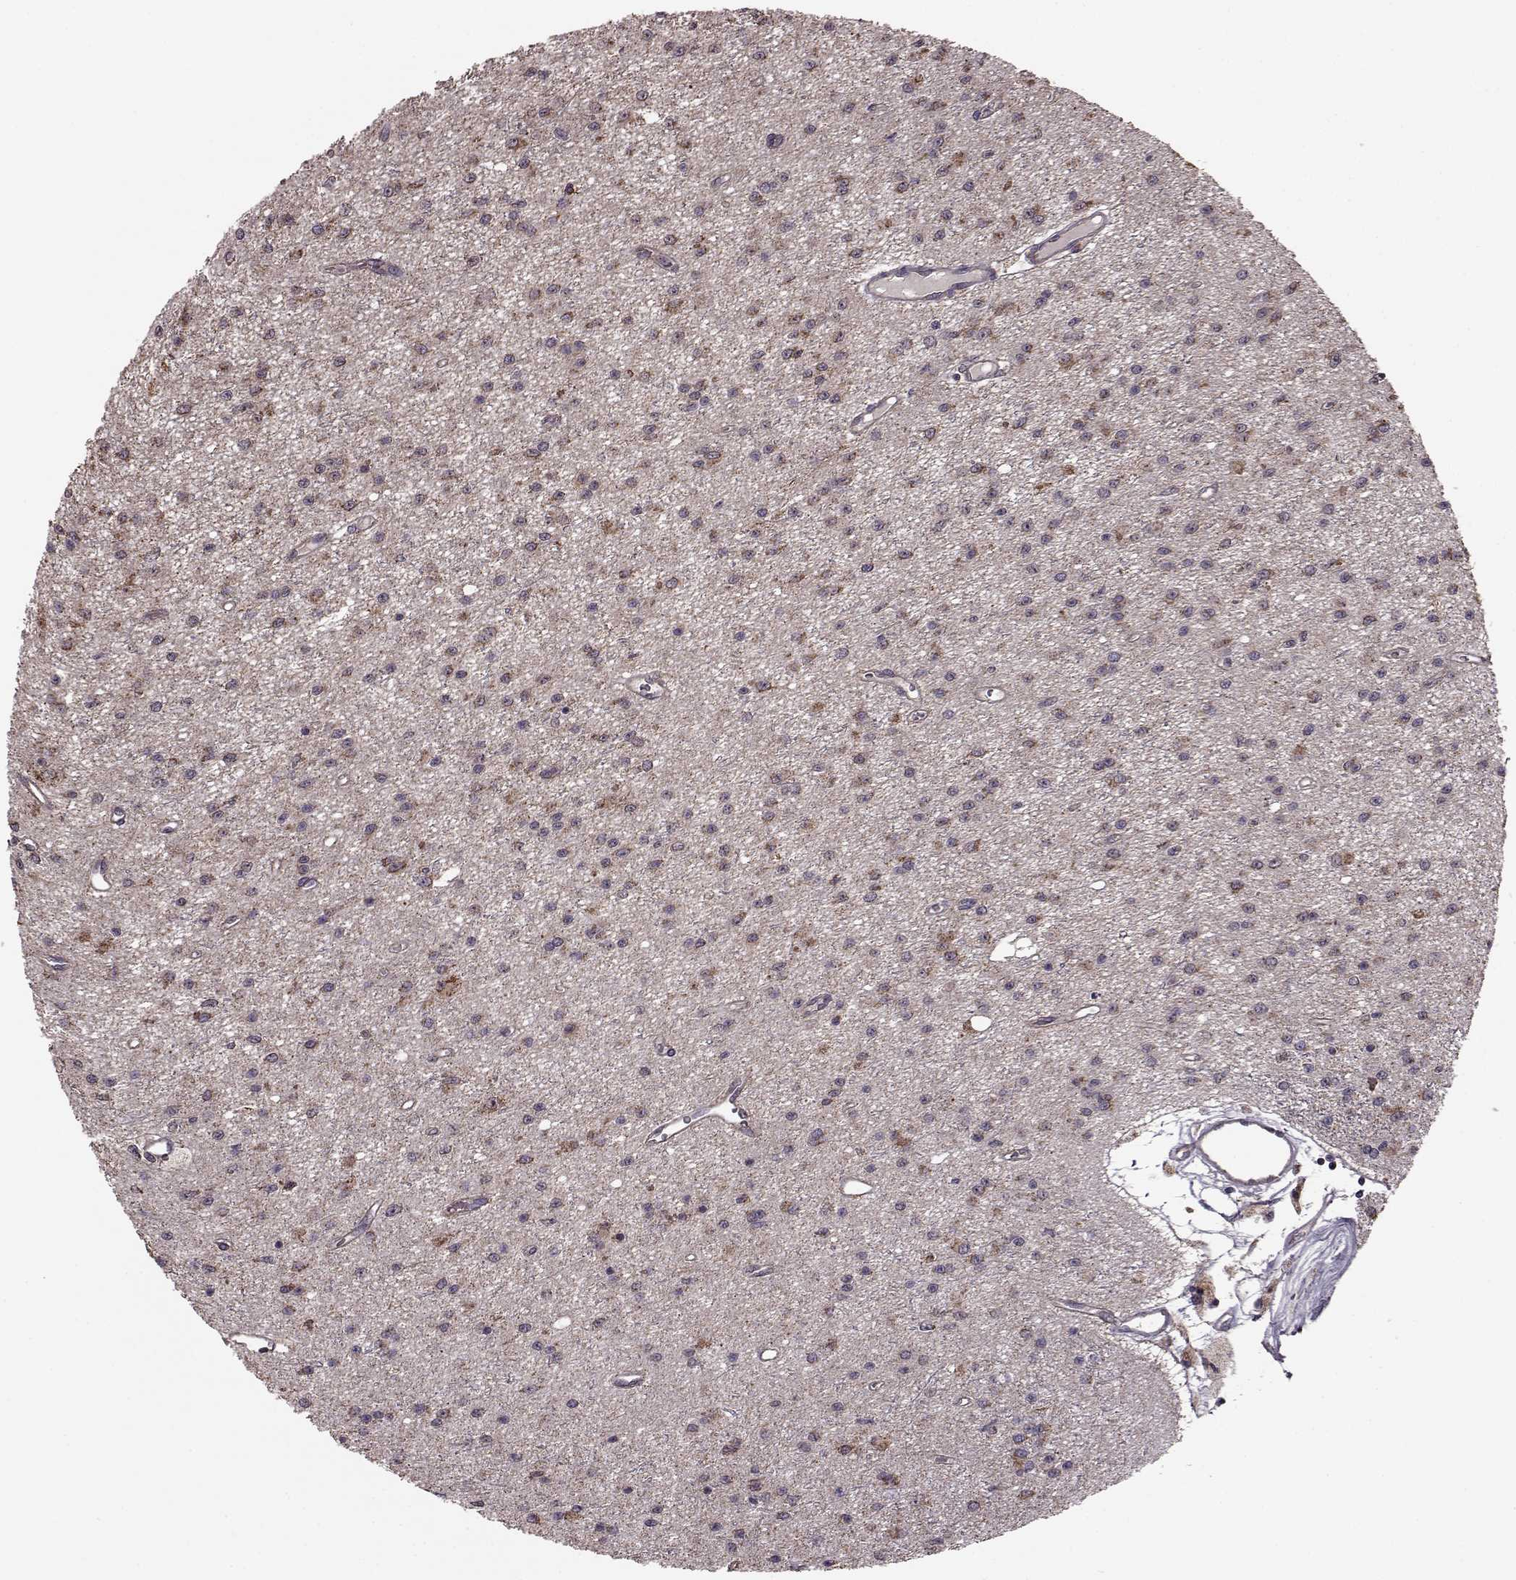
{"staining": {"intensity": "moderate", "quantity": "<25%", "location": "cytoplasmic/membranous"}, "tissue": "glioma", "cell_type": "Tumor cells", "image_type": "cancer", "snomed": [{"axis": "morphology", "description": "Glioma, malignant, Low grade"}, {"axis": "topography", "description": "Brain"}], "caption": "This is an image of IHC staining of low-grade glioma (malignant), which shows moderate expression in the cytoplasmic/membranous of tumor cells.", "gene": "PUDP", "patient": {"sex": "female", "age": 45}}